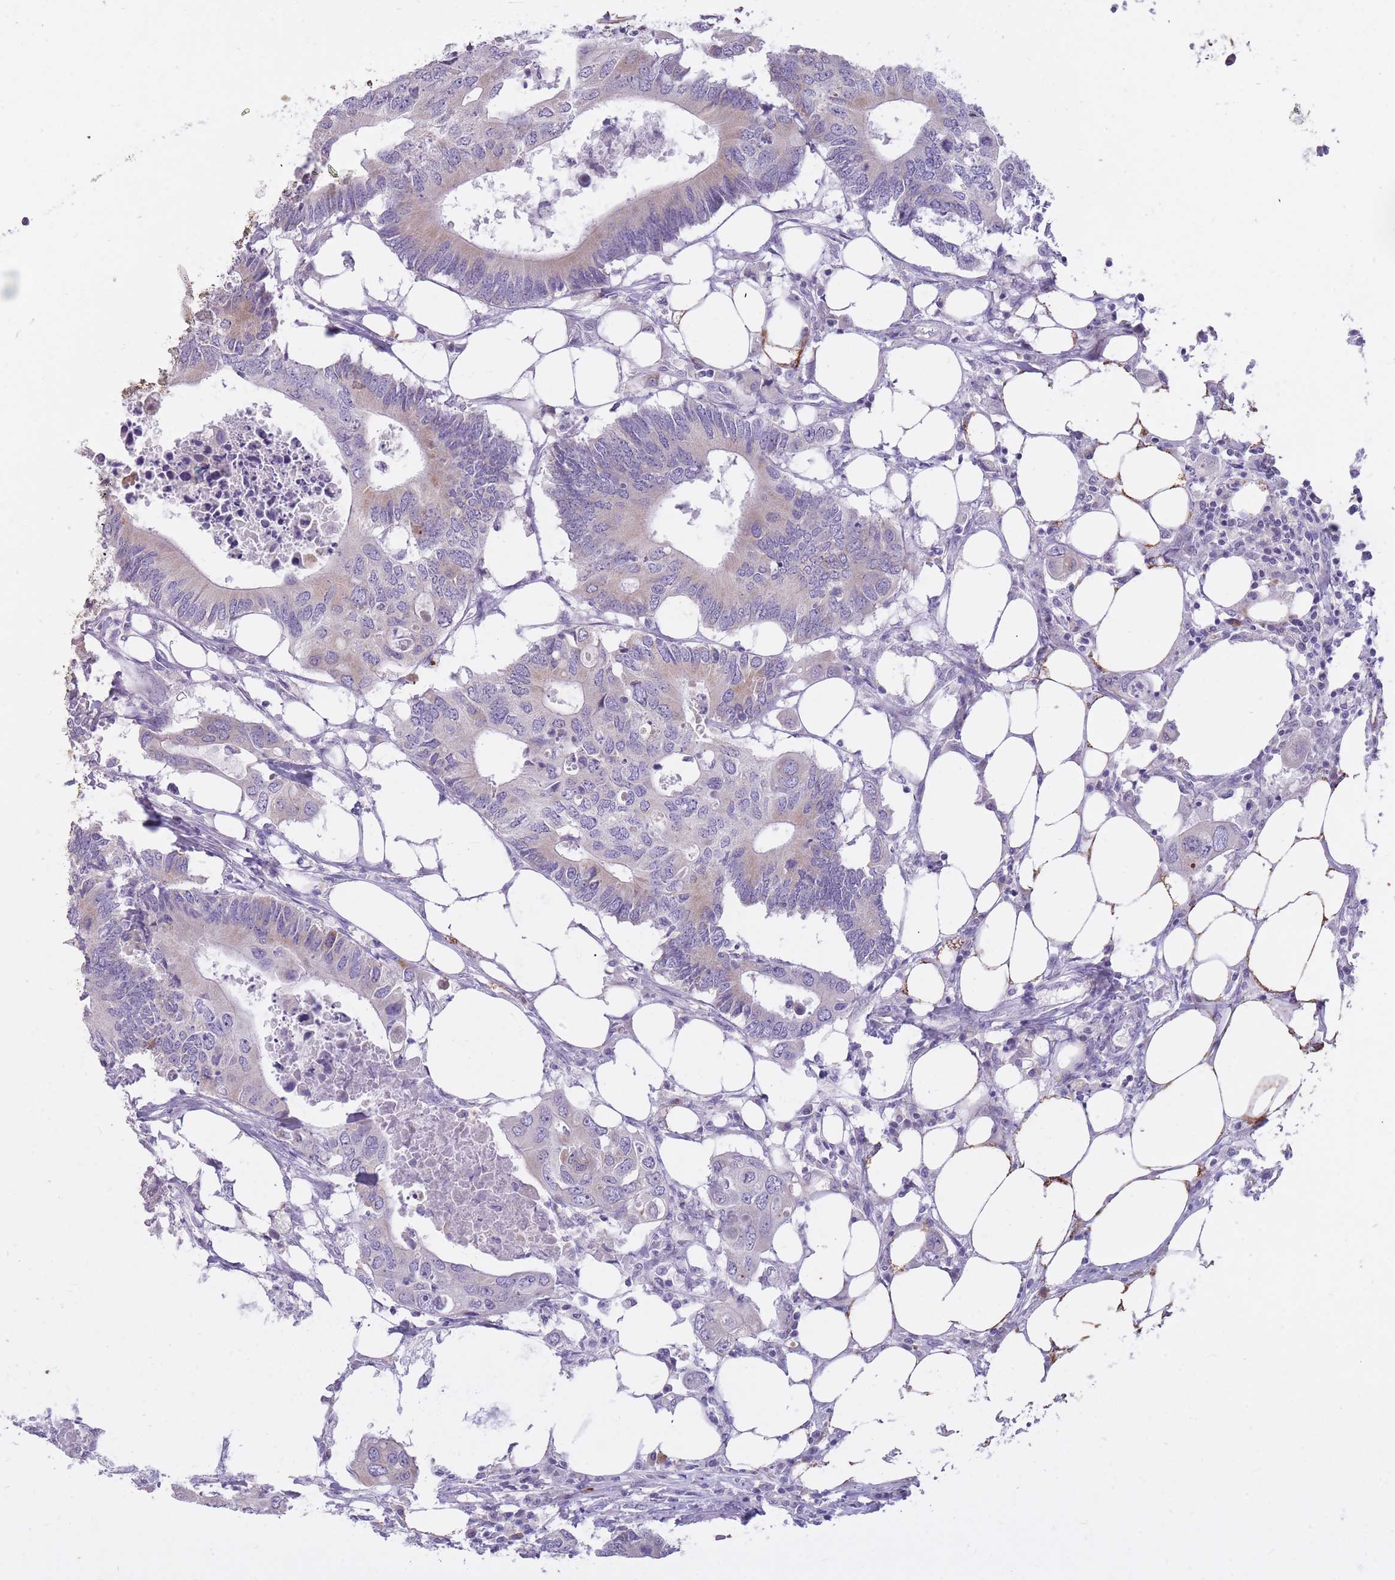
{"staining": {"intensity": "weak", "quantity": "25%-75%", "location": "cytoplasmic/membranous"}, "tissue": "colorectal cancer", "cell_type": "Tumor cells", "image_type": "cancer", "snomed": [{"axis": "morphology", "description": "Adenocarcinoma, NOS"}, {"axis": "topography", "description": "Colon"}], "caption": "Weak cytoplasmic/membranous expression is present in approximately 25%-75% of tumor cells in colorectal adenocarcinoma.", "gene": "RNF170", "patient": {"sex": "male", "age": 71}}